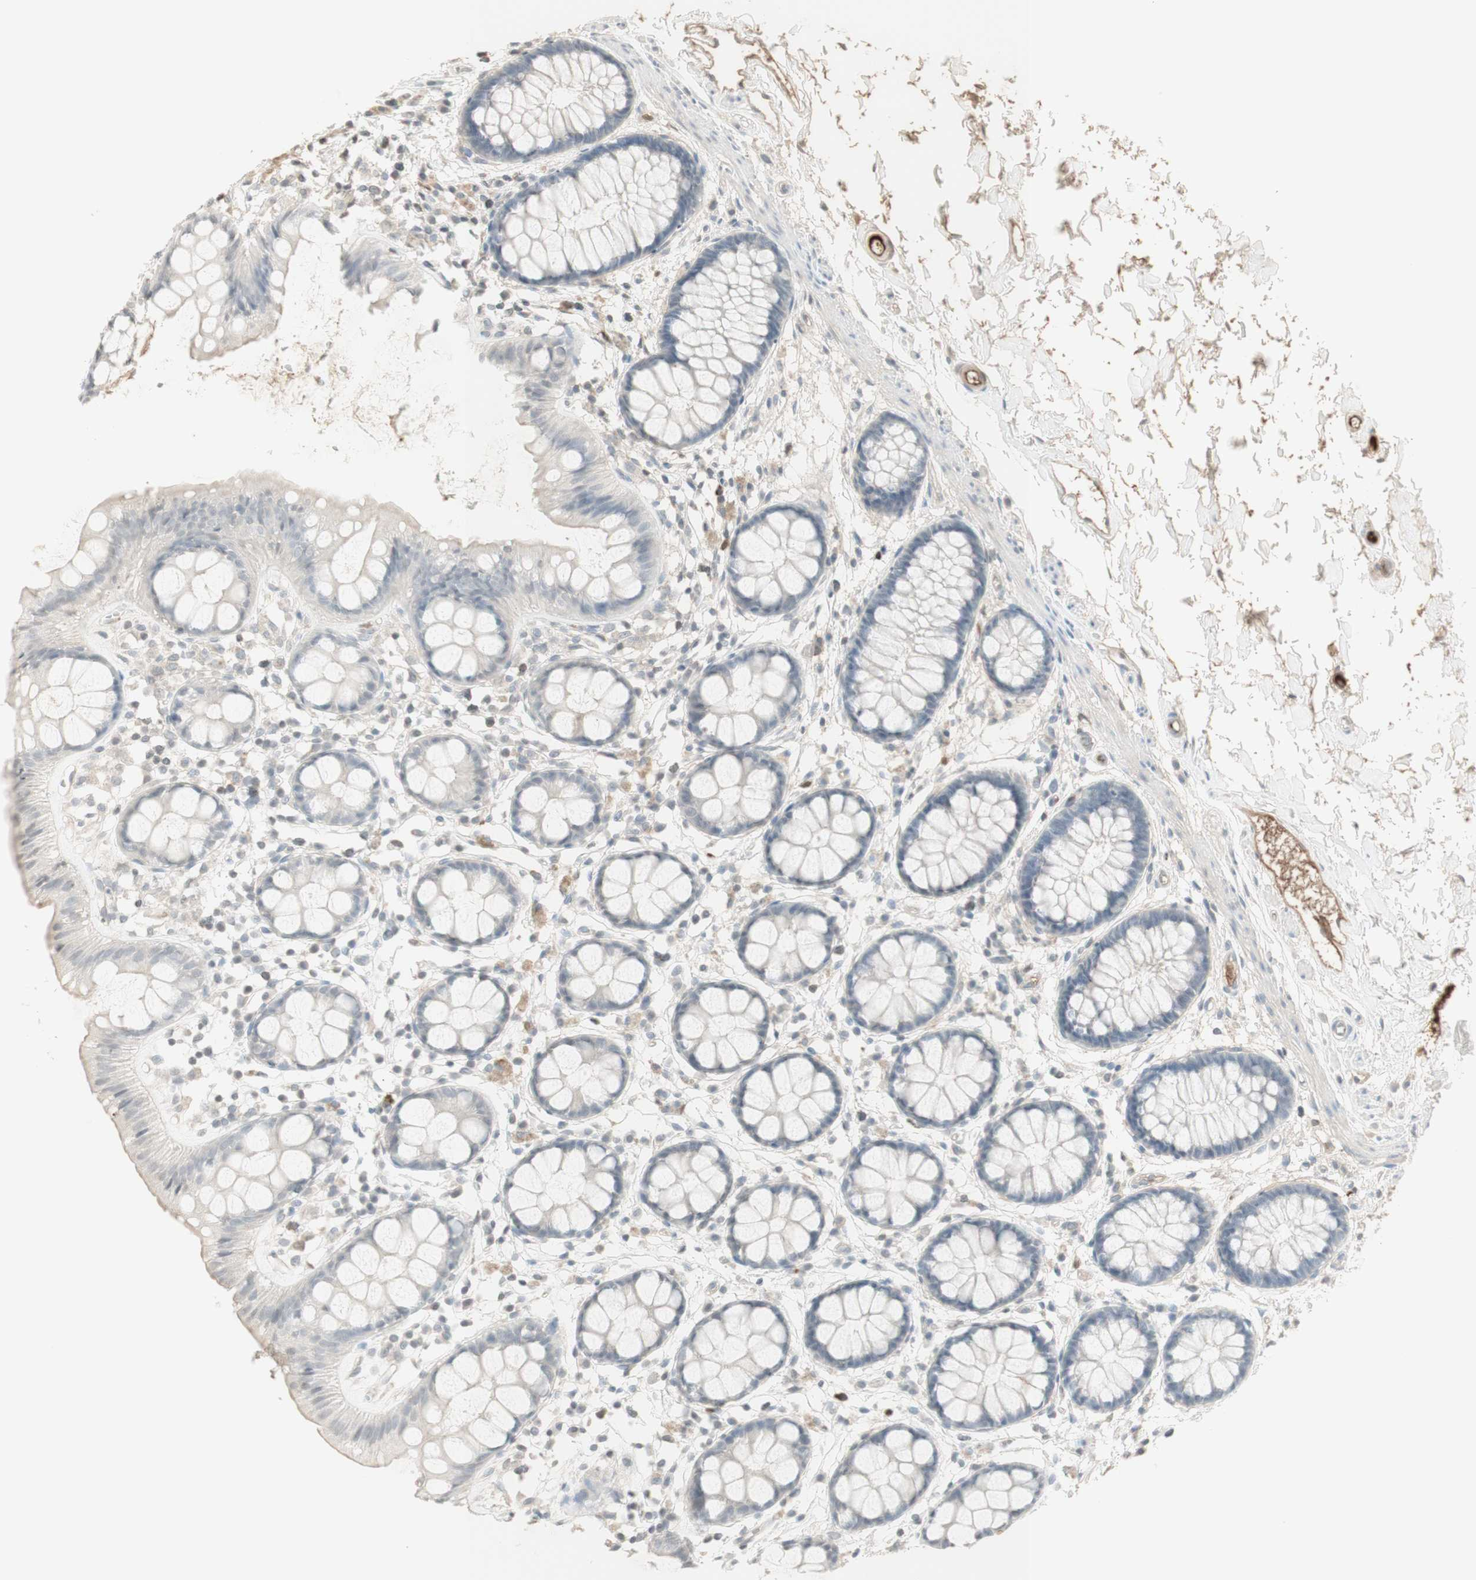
{"staining": {"intensity": "weak", "quantity": "<25%", "location": "cytoplasmic/membranous"}, "tissue": "rectum", "cell_type": "Glandular cells", "image_type": "normal", "snomed": [{"axis": "morphology", "description": "Normal tissue, NOS"}, {"axis": "topography", "description": "Rectum"}], "caption": "IHC histopathology image of normal rectum stained for a protein (brown), which shows no expression in glandular cells.", "gene": "NID1", "patient": {"sex": "female", "age": 66}}